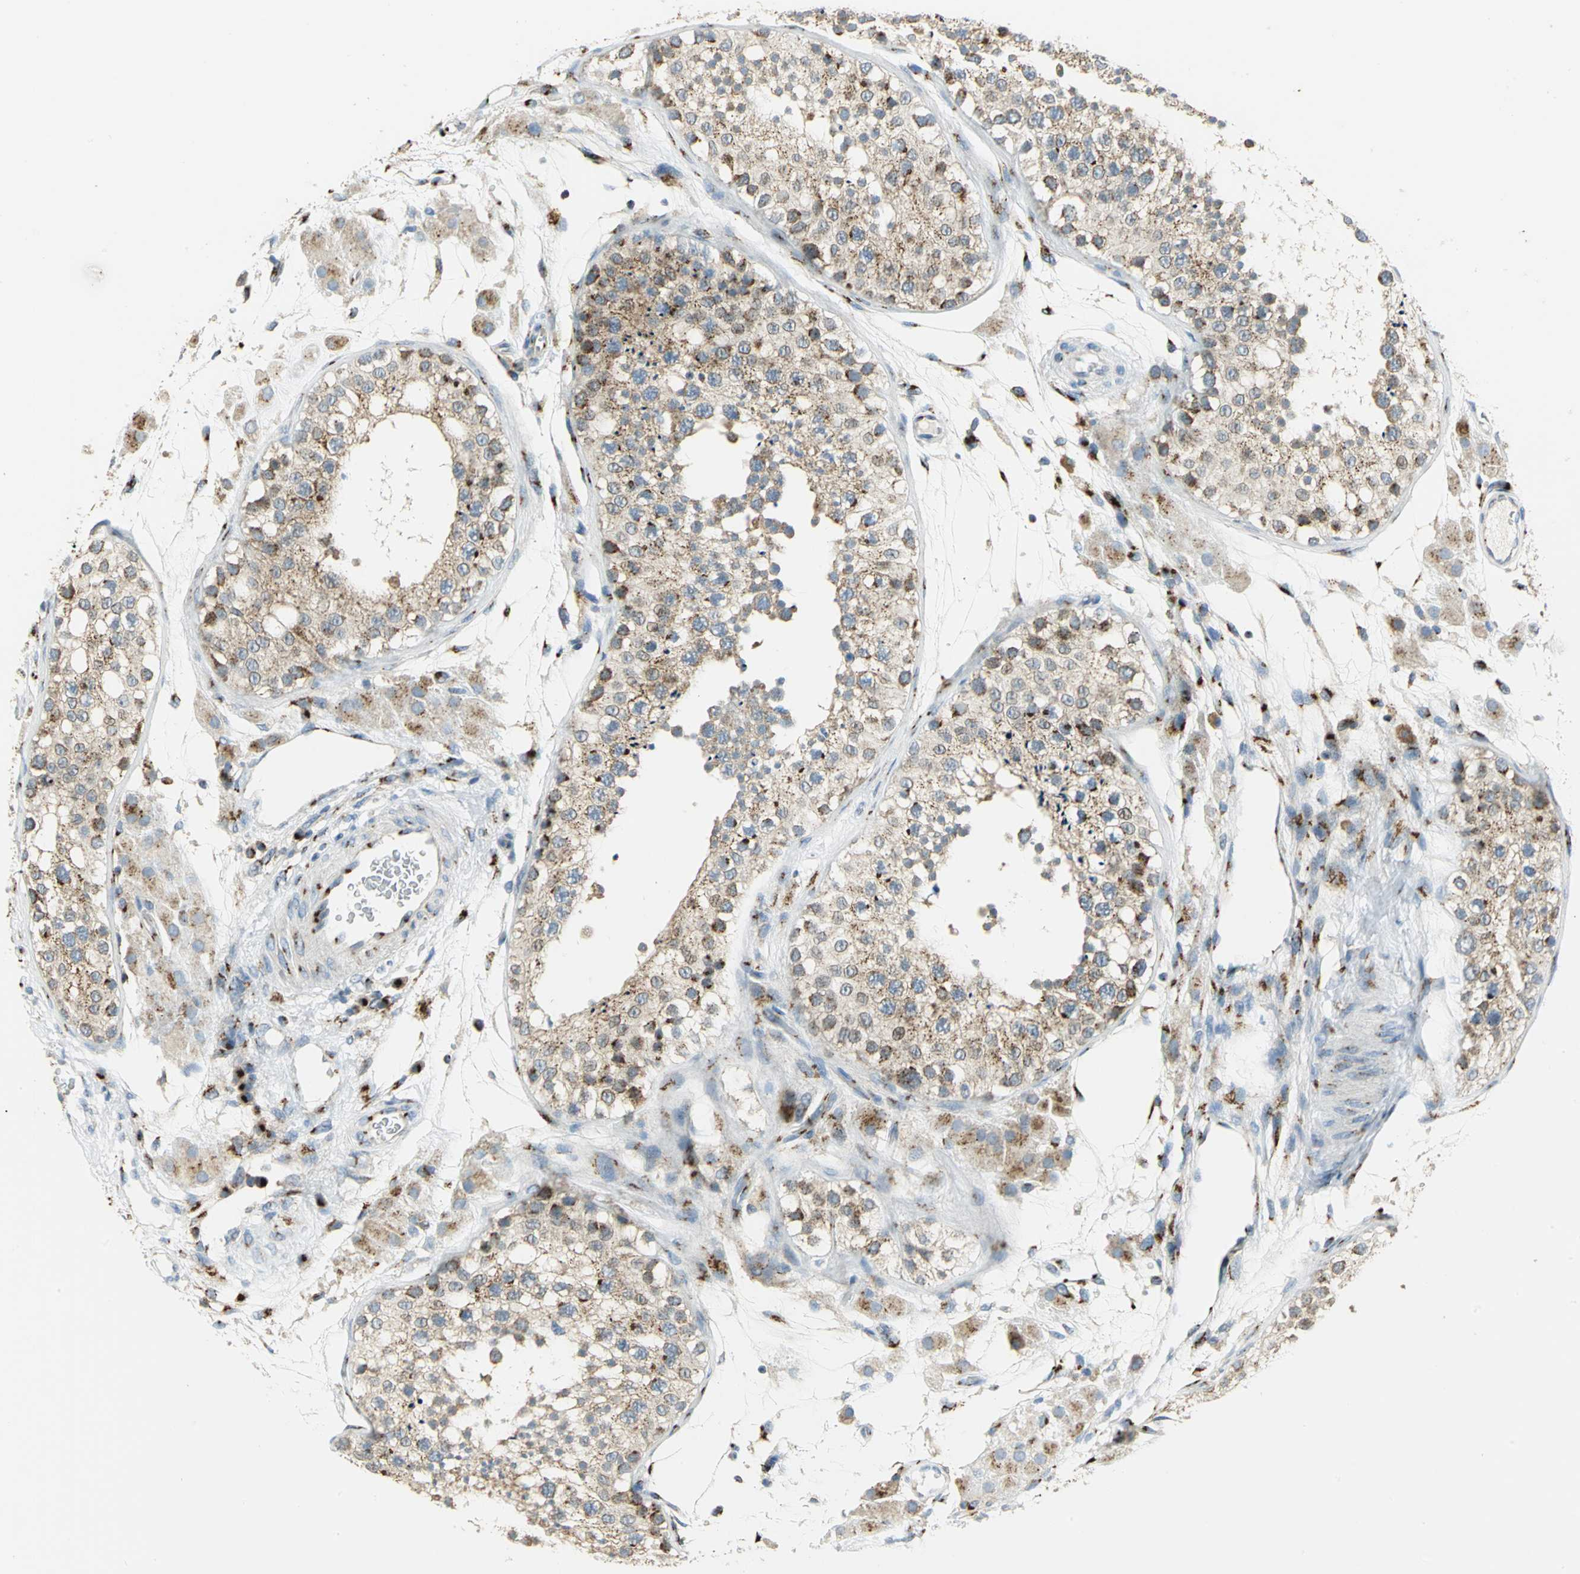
{"staining": {"intensity": "moderate", "quantity": ">75%", "location": "cytoplasmic/membranous"}, "tissue": "testis", "cell_type": "Cells in seminiferous ducts", "image_type": "normal", "snomed": [{"axis": "morphology", "description": "Normal tissue, NOS"}, {"axis": "topography", "description": "Testis"}], "caption": "The micrograph shows immunohistochemical staining of benign testis. There is moderate cytoplasmic/membranous positivity is appreciated in about >75% of cells in seminiferous ducts. (DAB (3,3'-diaminobenzidine) = brown stain, brightfield microscopy at high magnification).", "gene": "GPR3", "patient": {"sex": "male", "age": 26}}